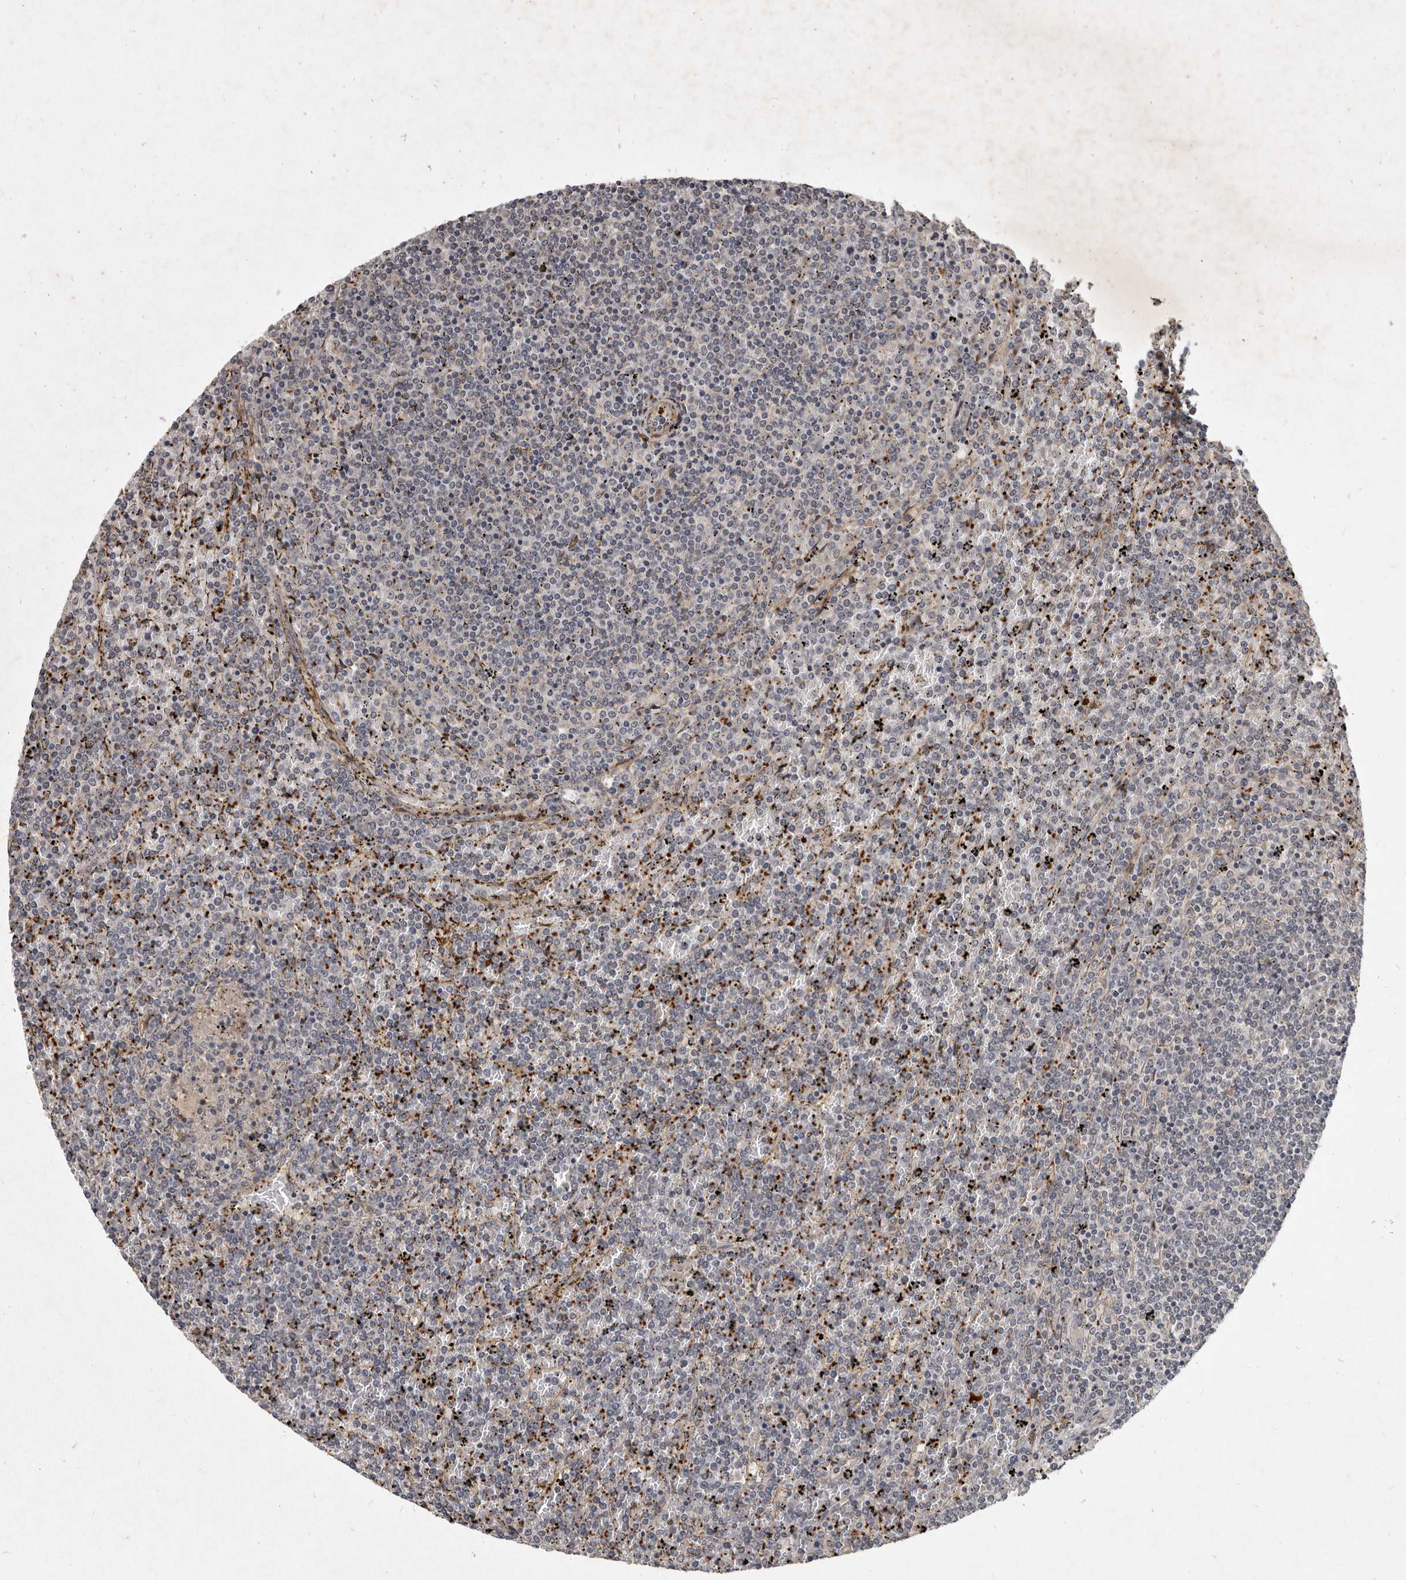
{"staining": {"intensity": "negative", "quantity": "none", "location": "none"}, "tissue": "lymphoma", "cell_type": "Tumor cells", "image_type": "cancer", "snomed": [{"axis": "morphology", "description": "Malignant lymphoma, non-Hodgkin's type, Low grade"}, {"axis": "topography", "description": "Spleen"}], "caption": "Immunohistochemical staining of human lymphoma shows no significant positivity in tumor cells.", "gene": "DNAJC28", "patient": {"sex": "female", "age": 19}}